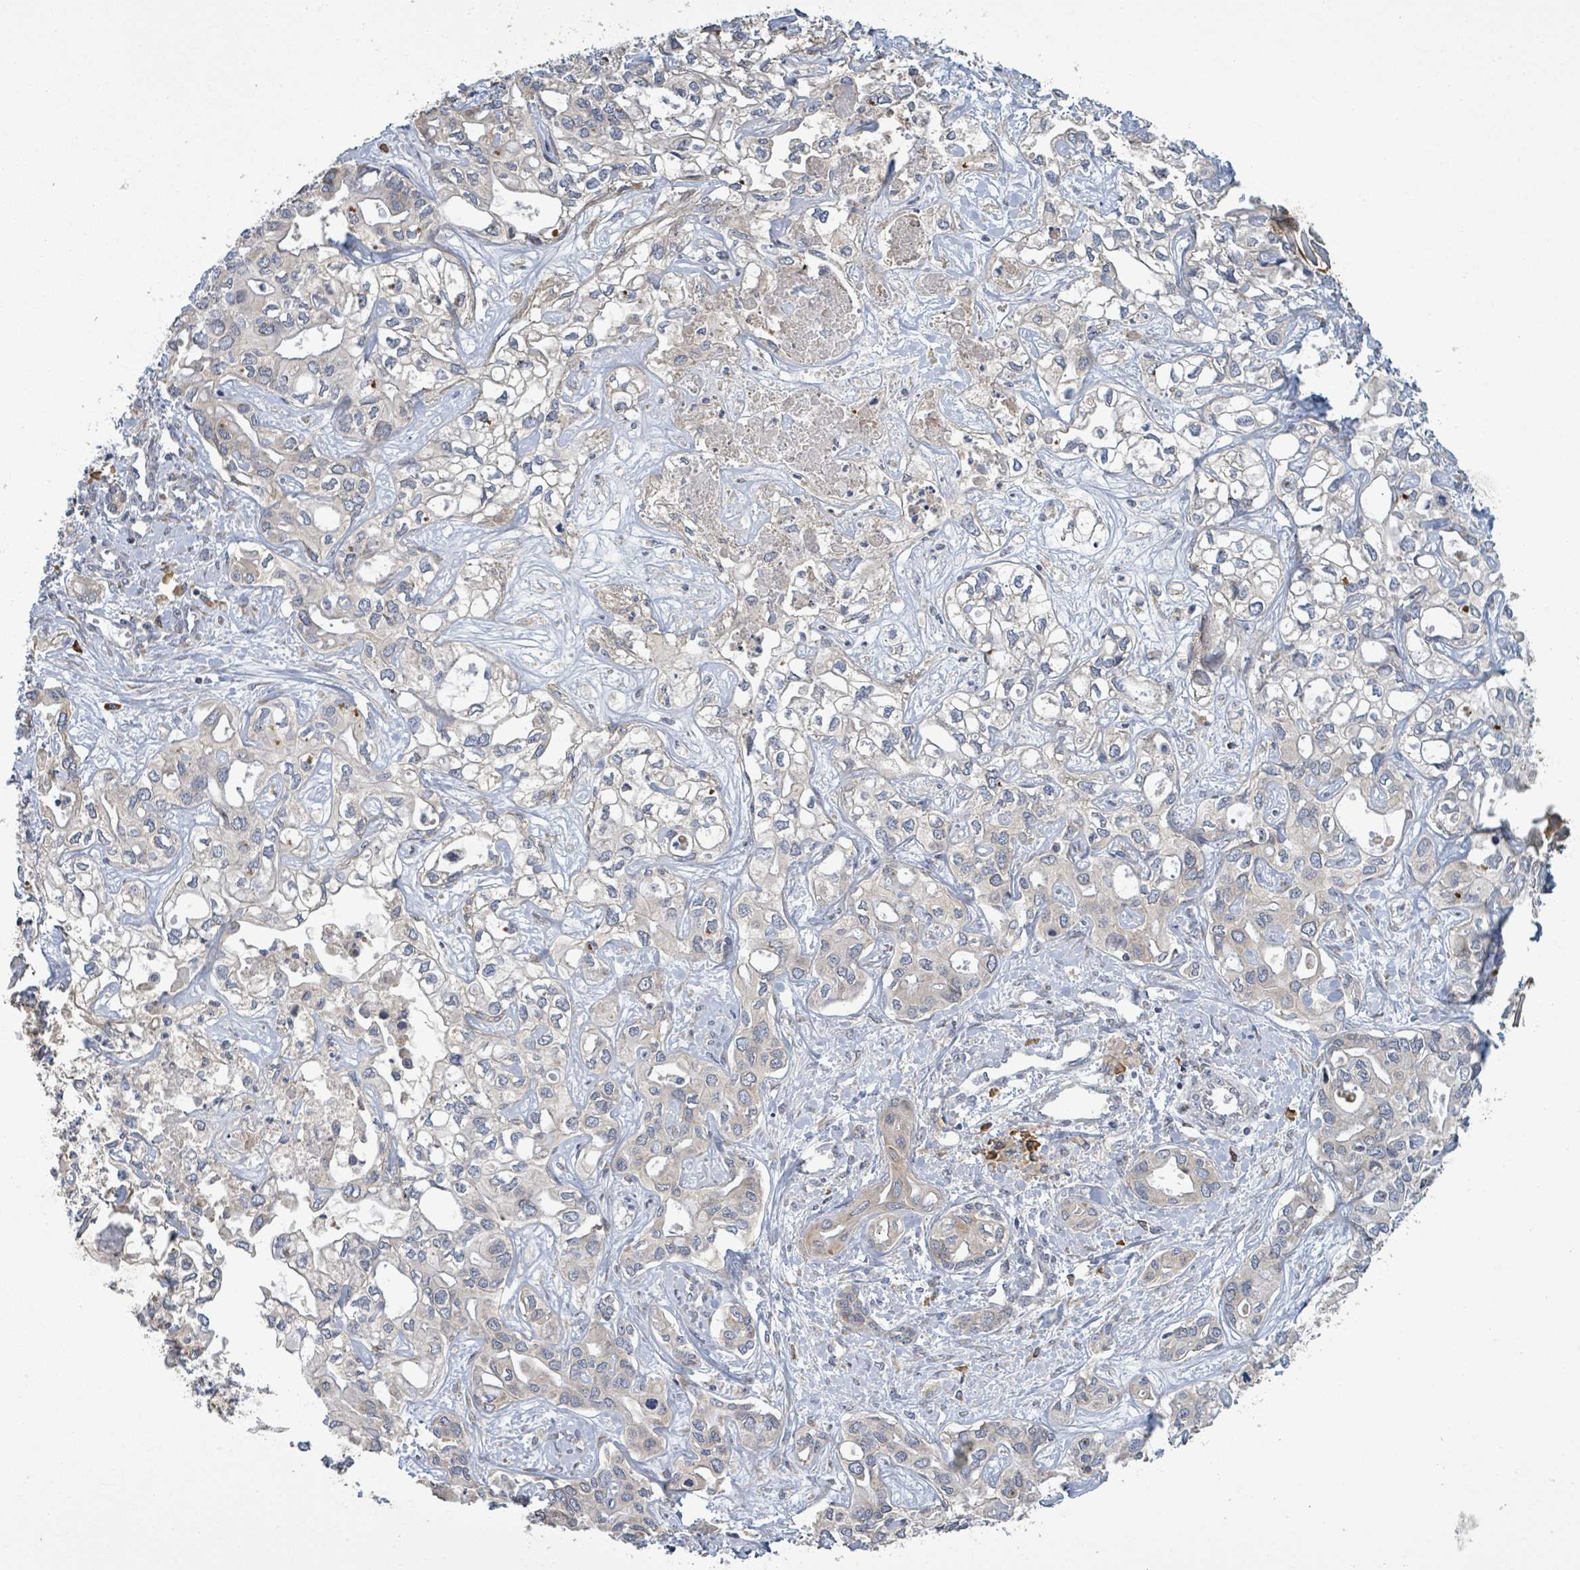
{"staining": {"intensity": "negative", "quantity": "none", "location": "none"}, "tissue": "liver cancer", "cell_type": "Tumor cells", "image_type": "cancer", "snomed": [{"axis": "morphology", "description": "Cholangiocarcinoma"}, {"axis": "topography", "description": "Liver"}], "caption": "High magnification brightfield microscopy of liver cancer stained with DAB (brown) and counterstained with hematoxylin (blue): tumor cells show no significant expression.", "gene": "ATP13A1", "patient": {"sex": "female", "age": 64}}